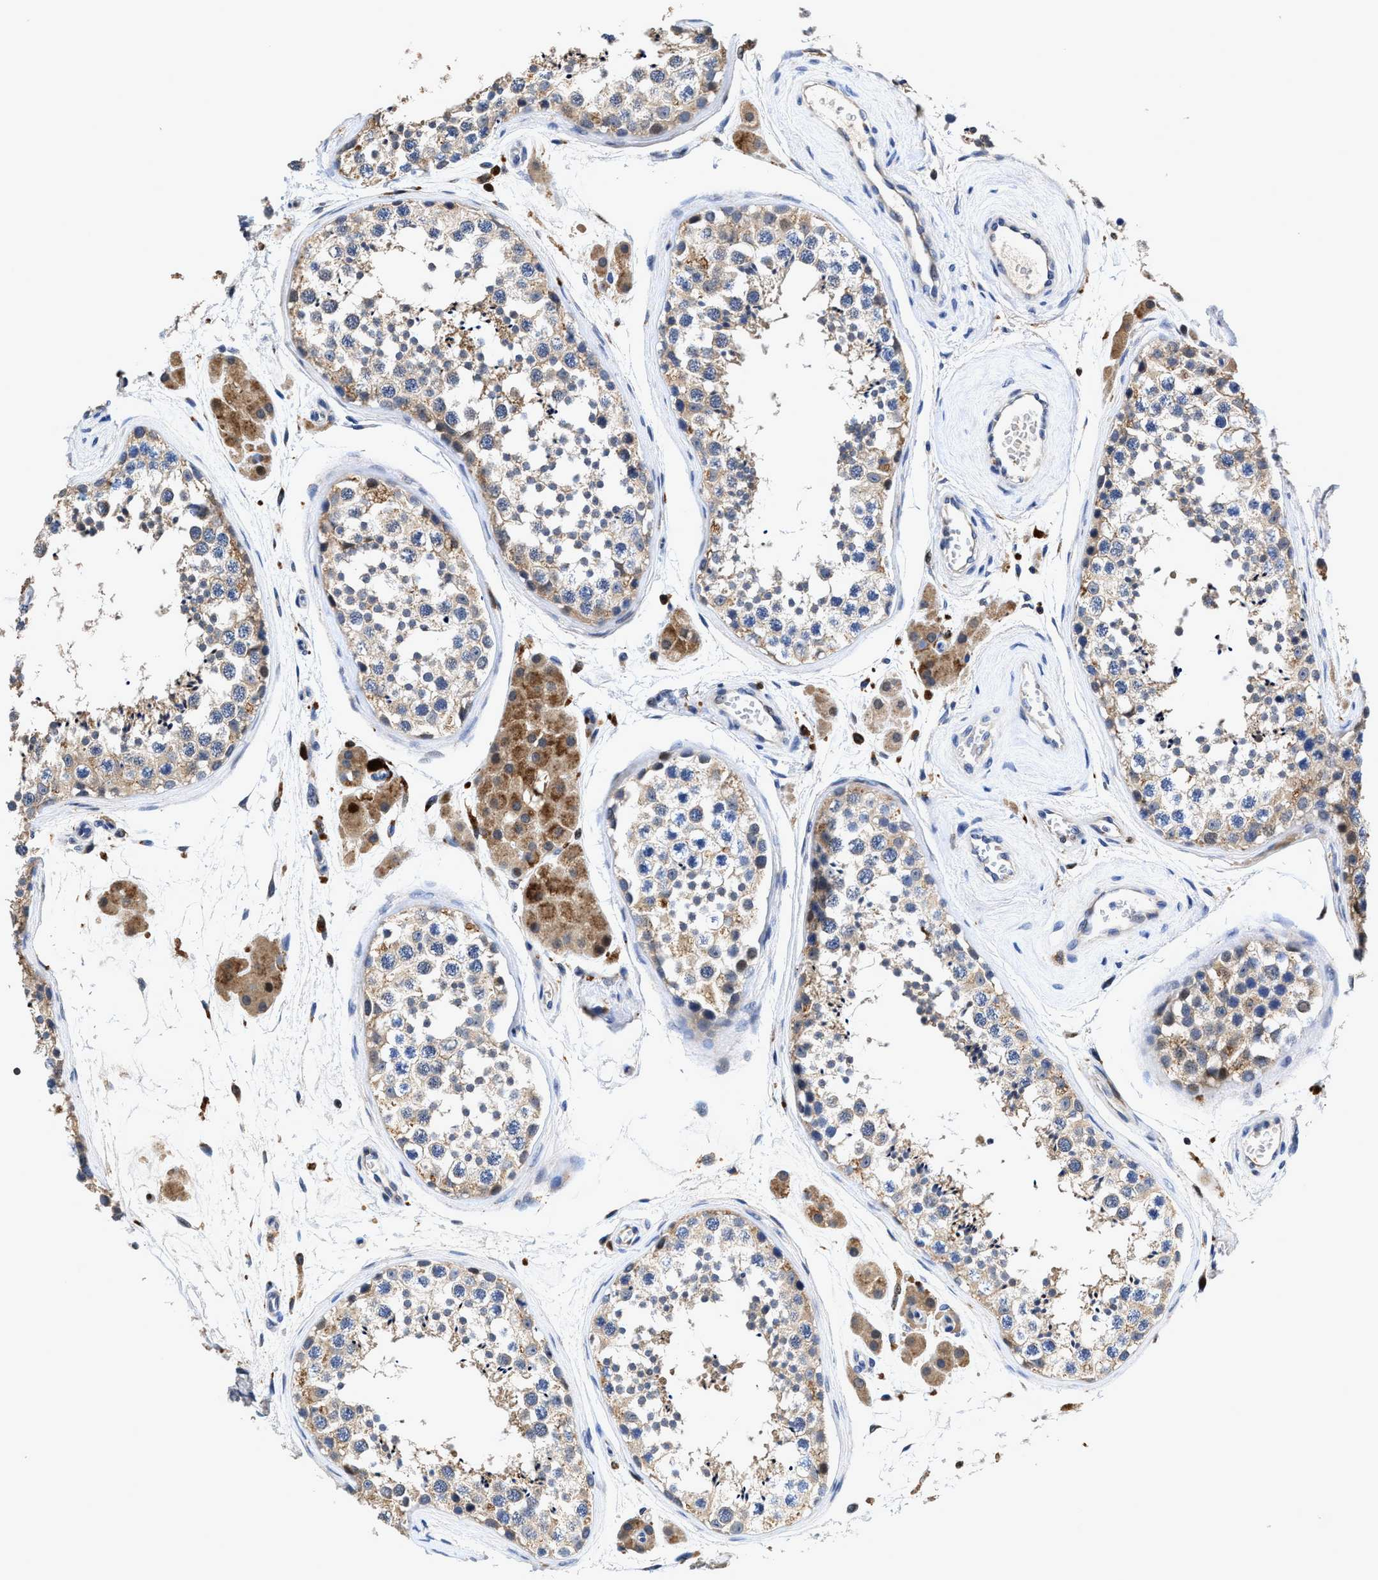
{"staining": {"intensity": "weak", "quantity": "25%-75%", "location": "cytoplasmic/membranous"}, "tissue": "testis", "cell_type": "Cells in seminiferous ducts", "image_type": "normal", "snomed": [{"axis": "morphology", "description": "Normal tissue, NOS"}, {"axis": "topography", "description": "Testis"}], "caption": "There is low levels of weak cytoplasmic/membranous expression in cells in seminiferous ducts of unremarkable testis, as demonstrated by immunohistochemical staining (brown color).", "gene": "RGS10", "patient": {"sex": "male", "age": 56}}